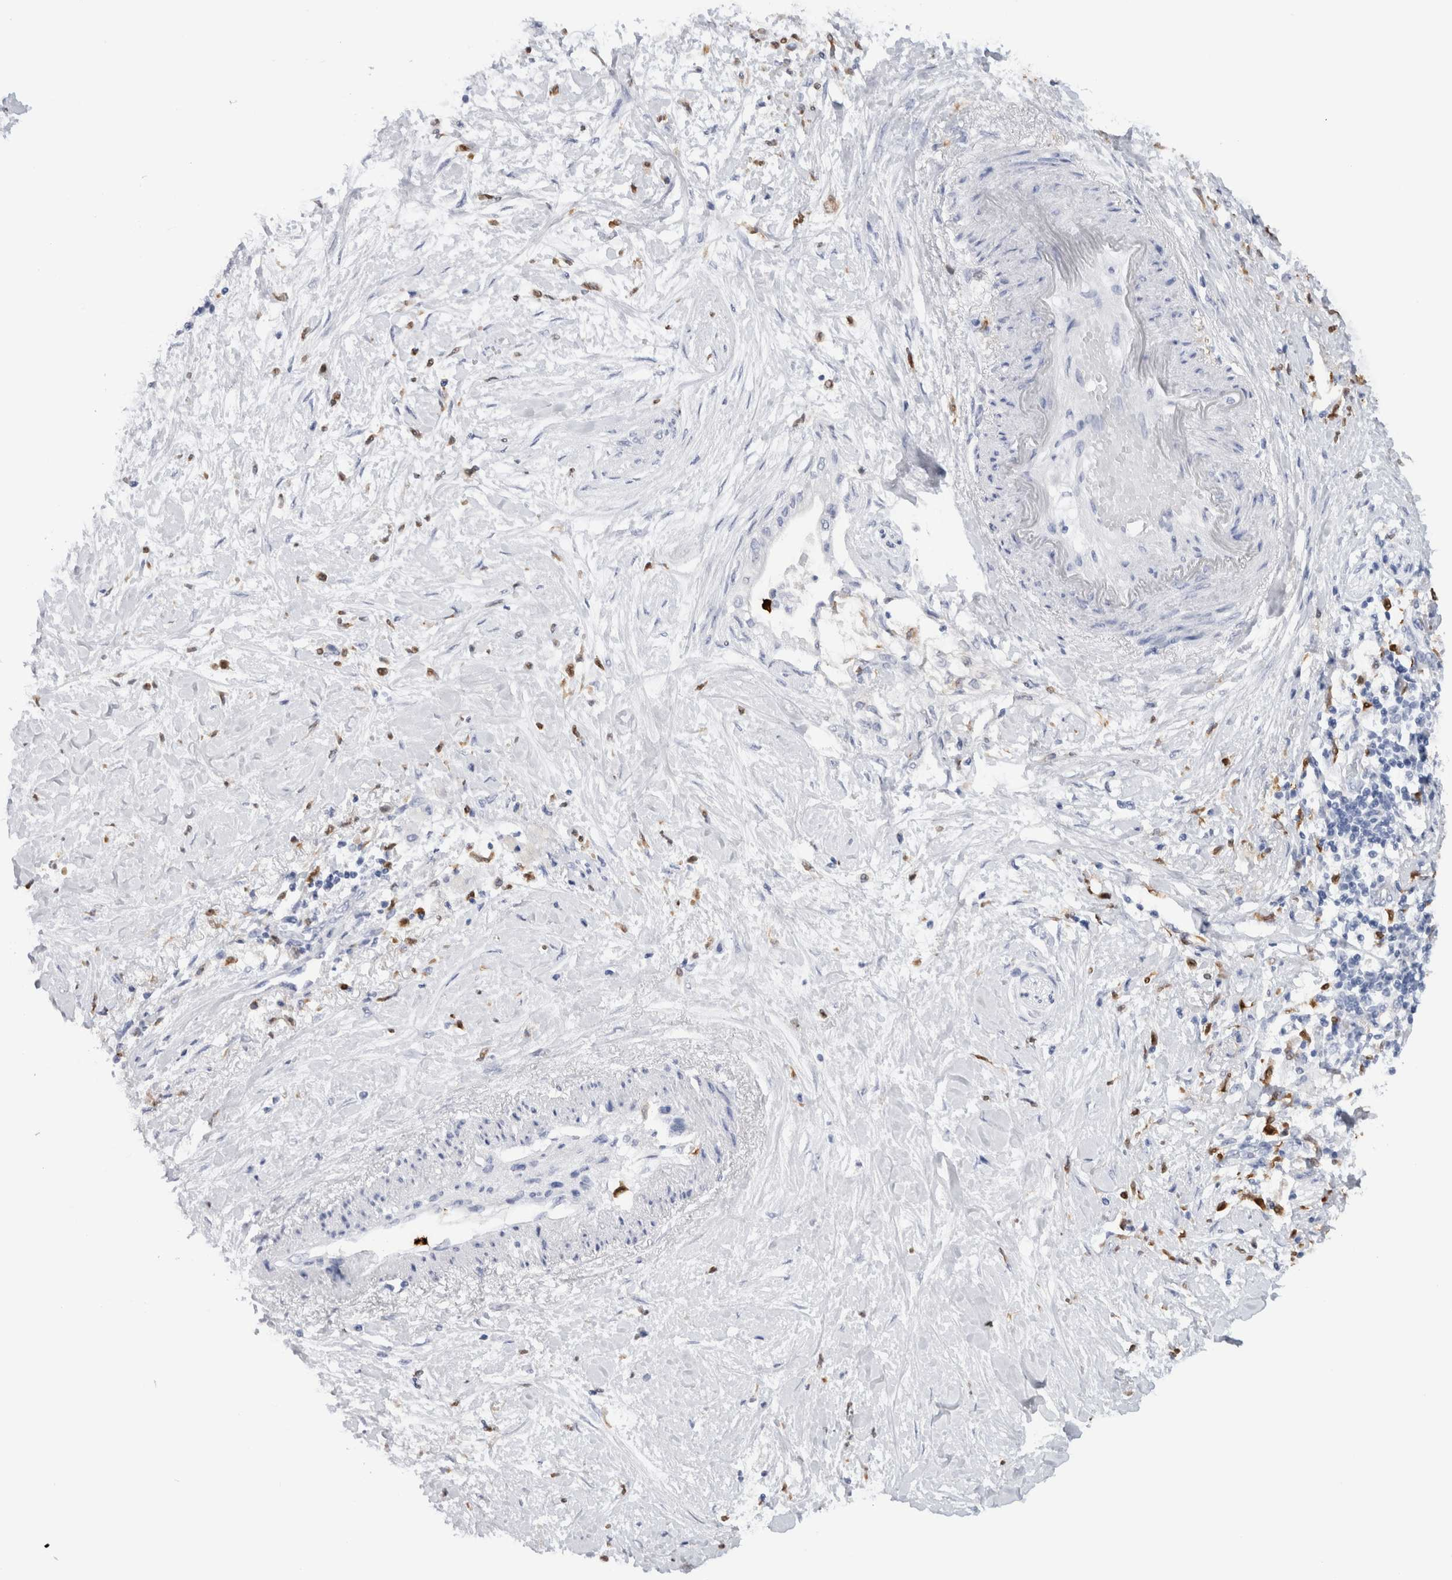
{"staining": {"intensity": "negative", "quantity": "none", "location": "none"}, "tissue": "pancreatic cancer", "cell_type": "Tumor cells", "image_type": "cancer", "snomed": [{"axis": "morphology", "description": "Normal tissue, NOS"}, {"axis": "morphology", "description": "Adenocarcinoma, NOS"}, {"axis": "topography", "description": "Pancreas"}, {"axis": "topography", "description": "Duodenum"}], "caption": "Immunohistochemistry of adenocarcinoma (pancreatic) reveals no positivity in tumor cells.", "gene": "S100A8", "patient": {"sex": "female", "age": 60}}